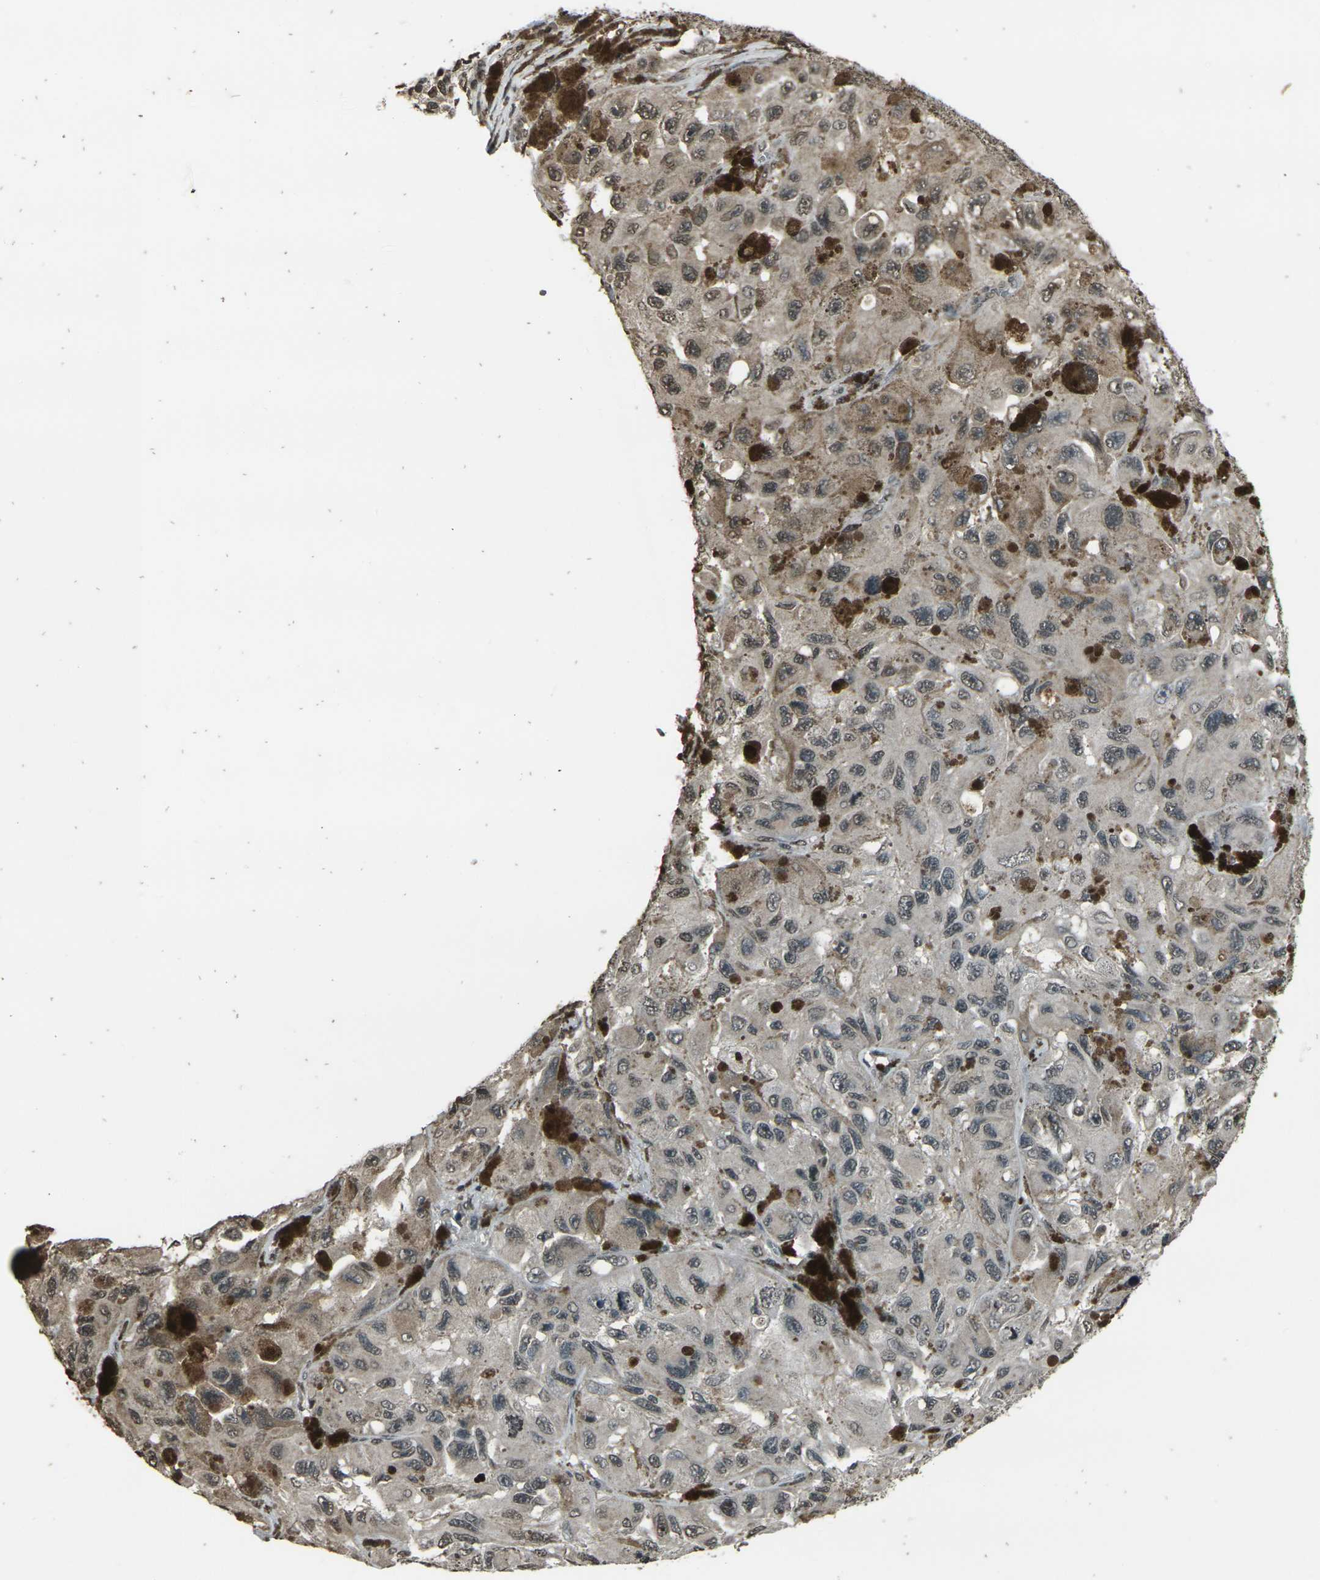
{"staining": {"intensity": "weak", "quantity": "25%-75%", "location": "cytoplasmic/membranous"}, "tissue": "melanoma", "cell_type": "Tumor cells", "image_type": "cancer", "snomed": [{"axis": "morphology", "description": "Malignant melanoma, NOS"}, {"axis": "topography", "description": "Skin"}], "caption": "Melanoma was stained to show a protein in brown. There is low levels of weak cytoplasmic/membranous staining in approximately 25%-75% of tumor cells. The protein of interest is shown in brown color, while the nuclei are stained blue.", "gene": "PRPF8", "patient": {"sex": "female", "age": 73}}